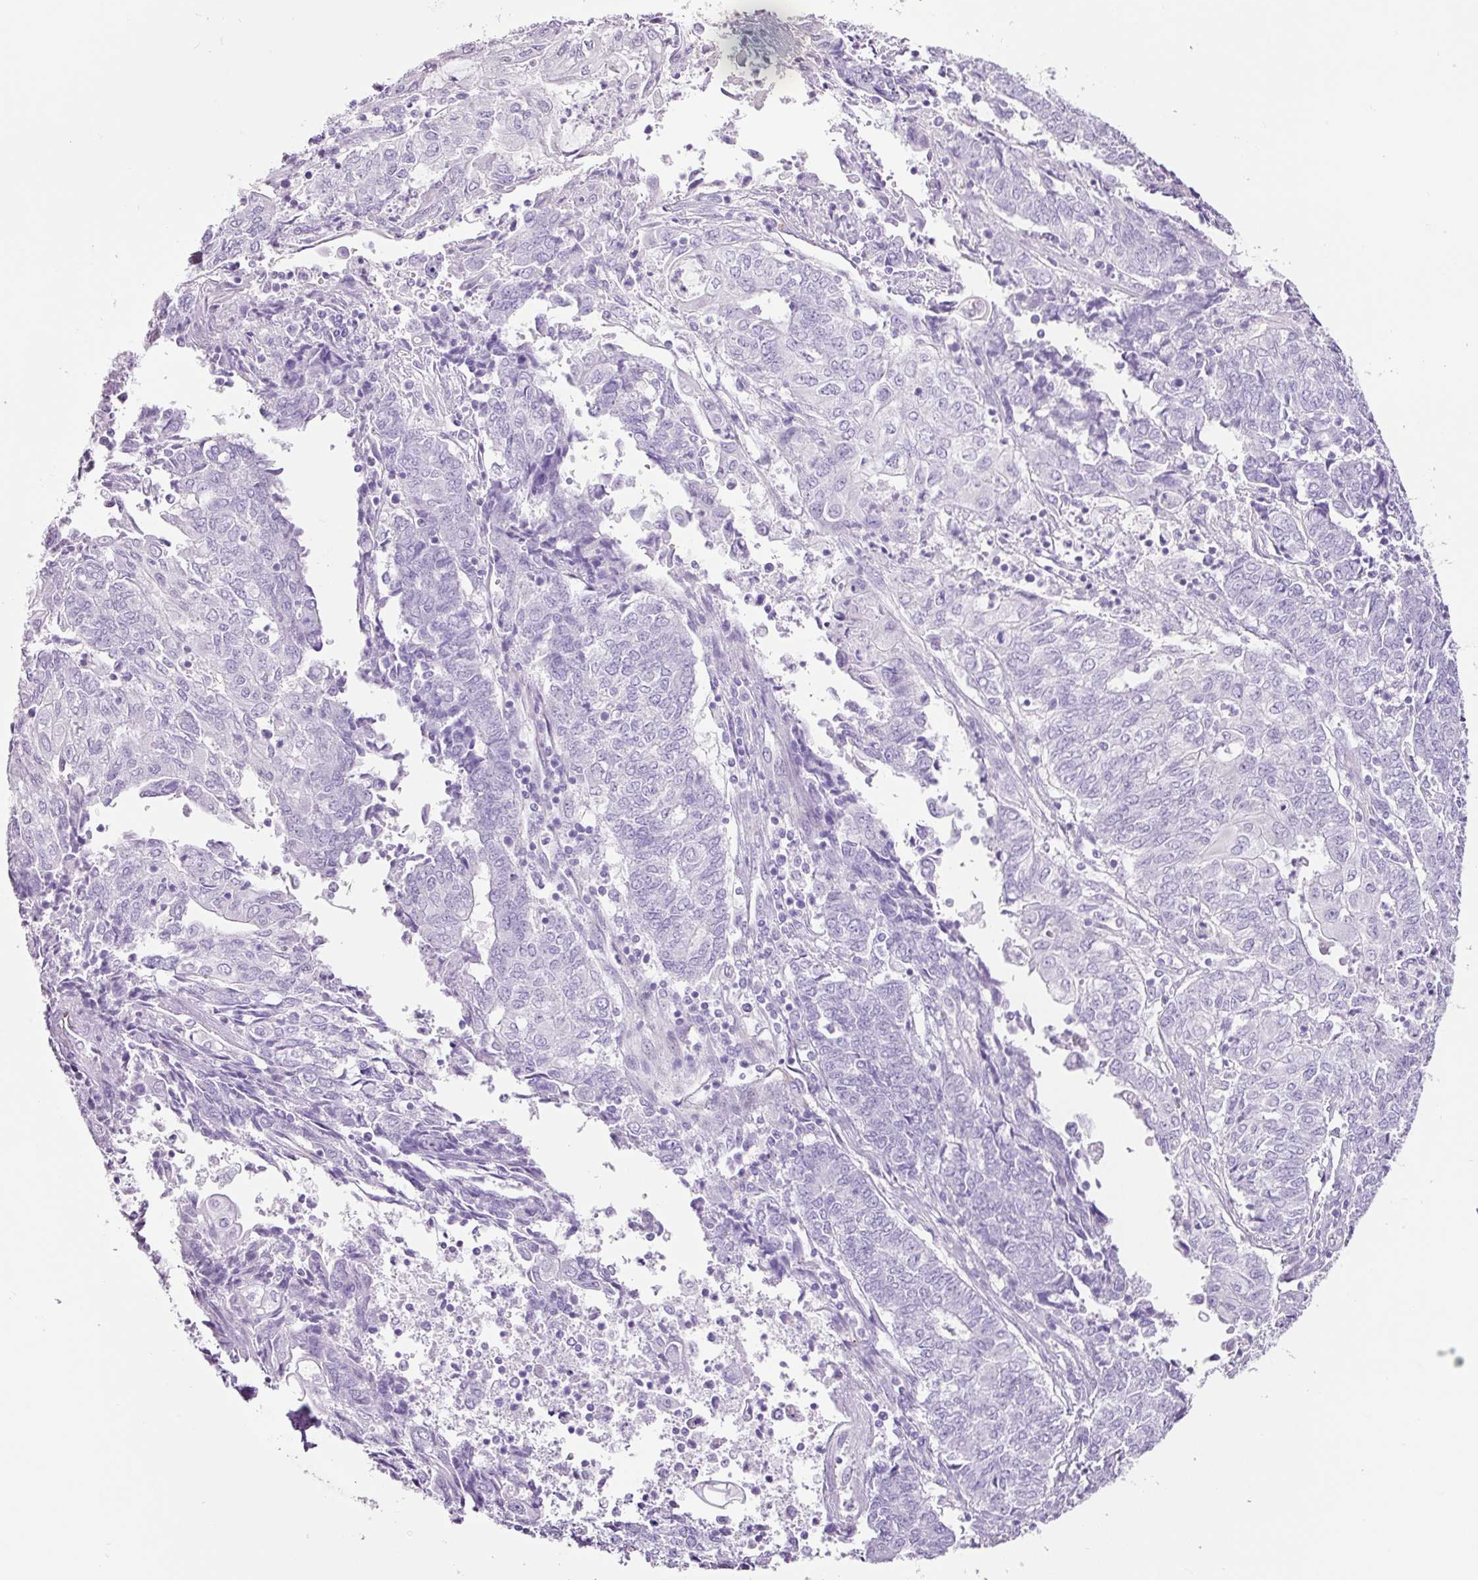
{"staining": {"intensity": "negative", "quantity": "none", "location": "none"}, "tissue": "endometrial cancer", "cell_type": "Tumor cells", "image_type": "cancer", "snomed": [{"axis": "morphology", "description": "Adenocarcinoma, NOS"}, {"axis": "topography", "description": "Endometrium"}], "caption": "IHC of human endometrial cancer (adenocarcinoma) demonstrates no staining in tumor cells.", "gene": "ADSS1", "patient": {"sex": "female", "age": 54}}